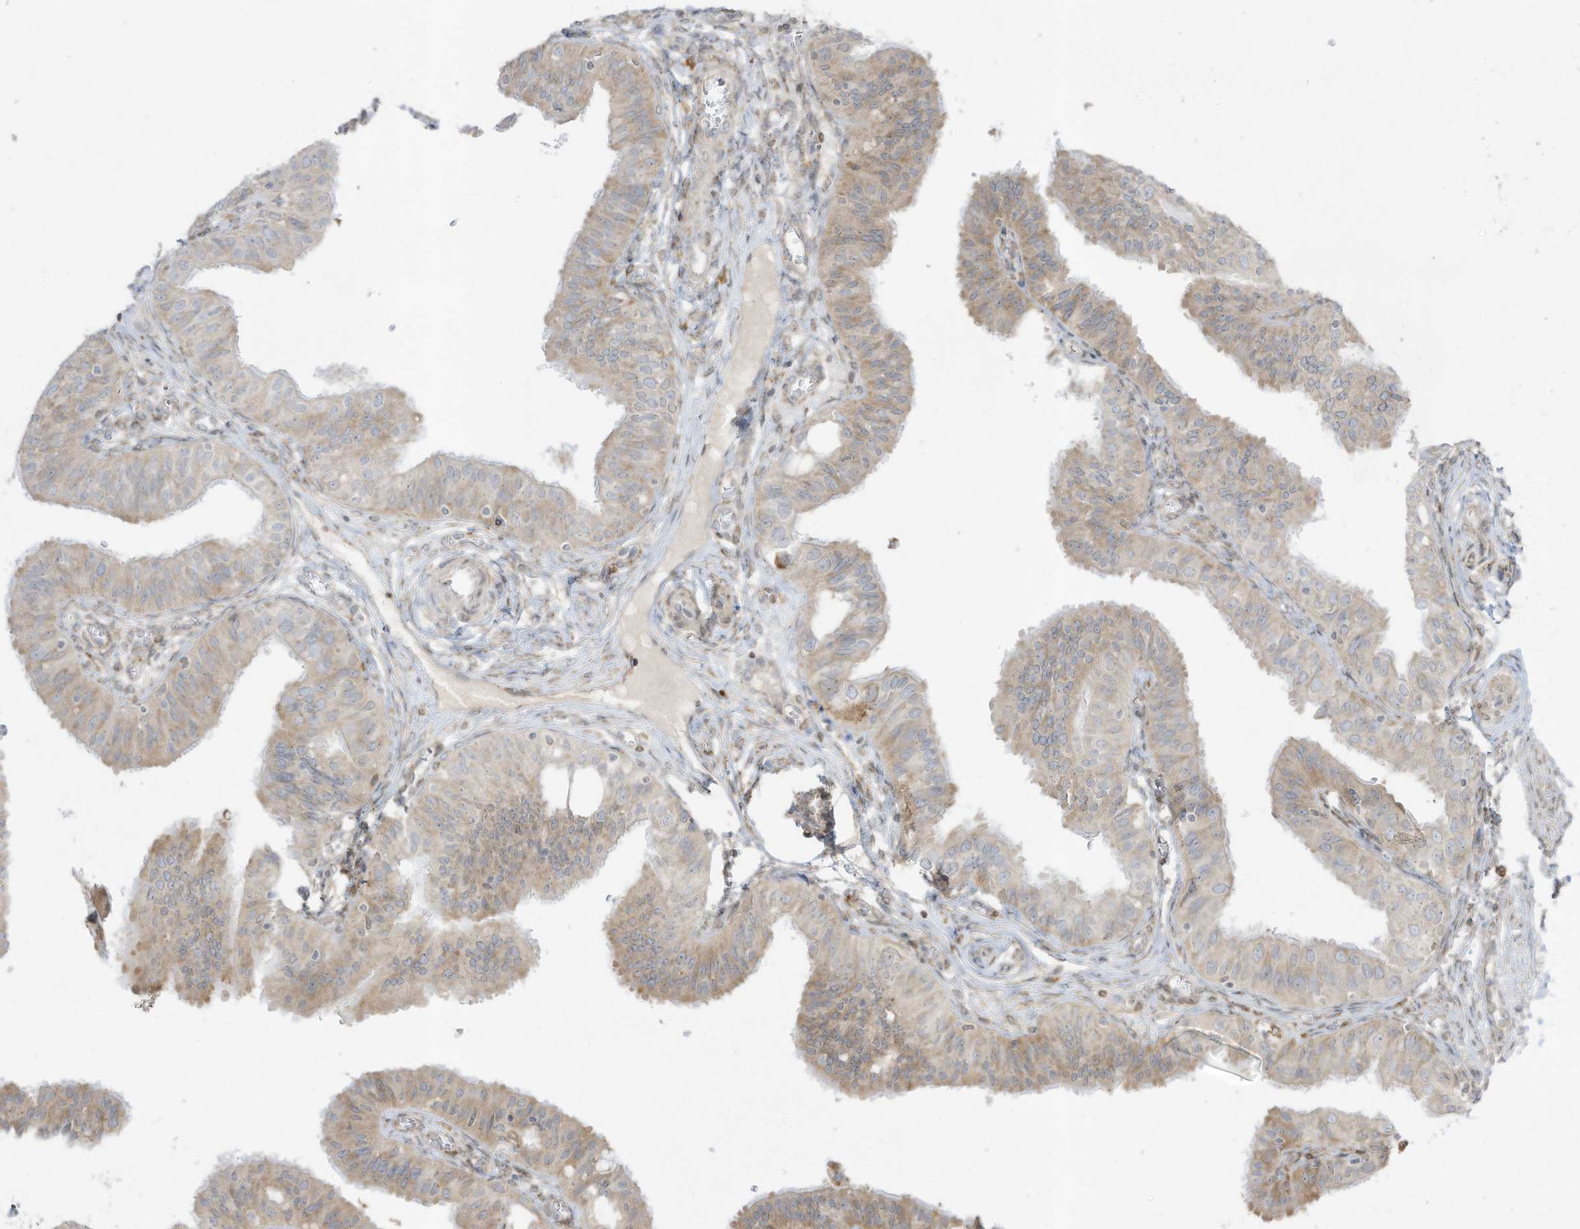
{"staining": {"intensity": "weak", "quantity": "<25%", "location": "cytoplasmic/membranous"}, "tissue": "fallopian tube", "cell_type": "Glandular cells", "image_type": "normal", "snomed": [{"axis": "morphology", "description": "Normal tissue, NOS"}, {"axis": "topography", "description": "Fallopian tube"}, {"axis": "topography", "description": "Ovary"}], "caption": "Immunohistochemical staining of normal fallopian tube displays no significant expression in glandular cells. (DAB immunohistochemistry with hematoxylin counter stain).", "gene": "PTK6", "patient": {"sex": "female", "age": 42}}